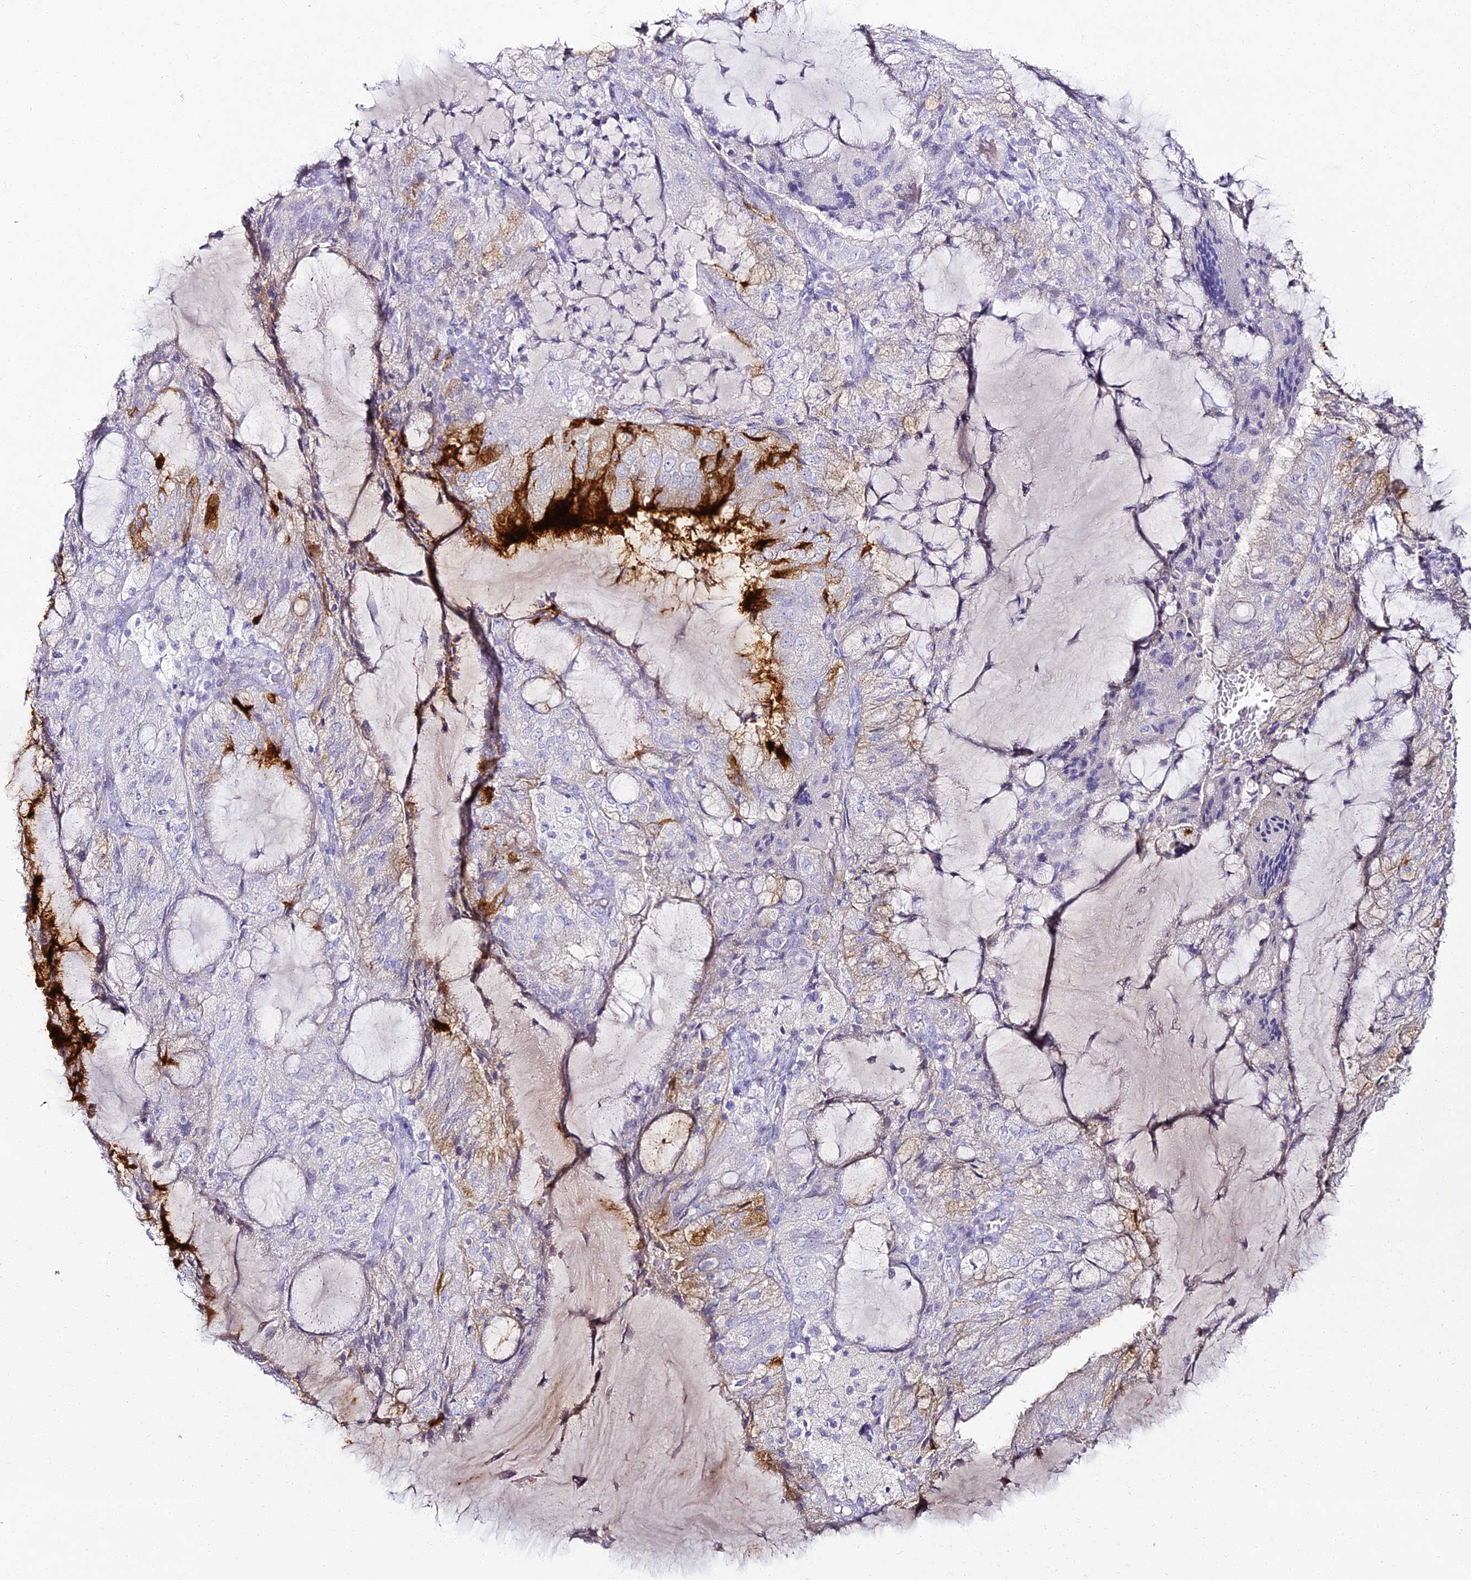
{"staining": {"intensity": "strong", "quantity": "<25%", "location": "cytoplasmic/membranous"}, "tissue": "endometrial cancer", "cell_type": "Tumor cells", "image_type": "cancer", "snomed": [{"axis": "morphology", "description": "Adenocarcinoma, NOS"}, {"axis": "topography", "description": "Endometrium"}], "caption": "The micrograph exhibits a brown stain indicating the presence of a protein in the cytoplasmic/membranous of tumor cells in endometrial adenocarcinoma. (brown staining indicates protein expression, while blue staining denotes nuclei).", "gene": "ALPG", "patient": {"sex": "female", "age": 81}}